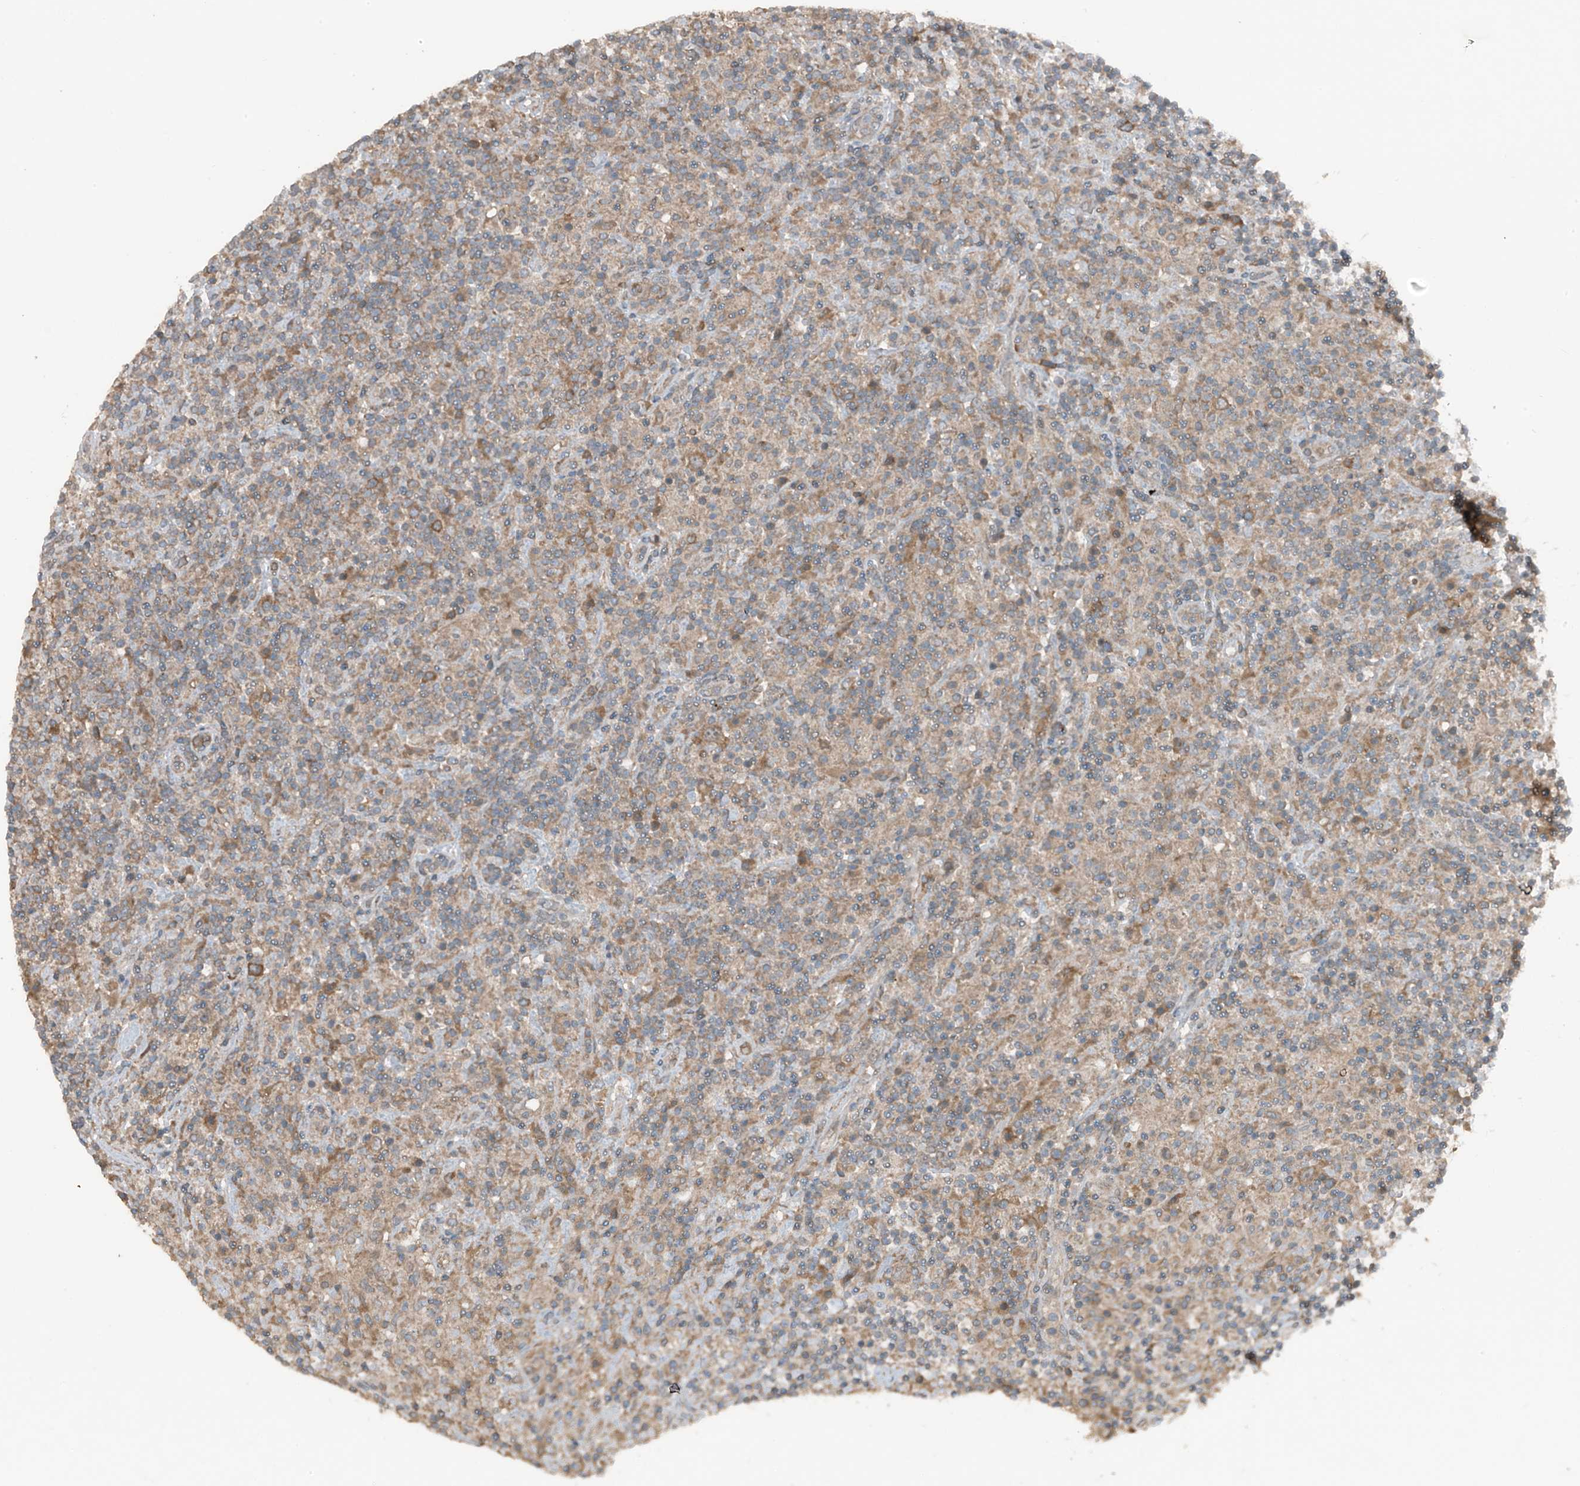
{"staining": {"intensity": "moderate", "quantity": ">75%", "location": "cytoplasmic/membranous"}, "tissue": "lymphoma", "cell_type": "Tumor cells", "image_type": "cancer", "snomed": [{"axis": "morphology", "description": "Hodgkin's disease, NOS"}, {"axis": "topography", "description": "Lymph node"}], "caption": "Moderate cytoplasmic/membranous expression is present in about >75% of tumor cells in Hodgkin's disease.", "gene": "TXNDC9", "patient": {"sex": "male", "age": 70}}